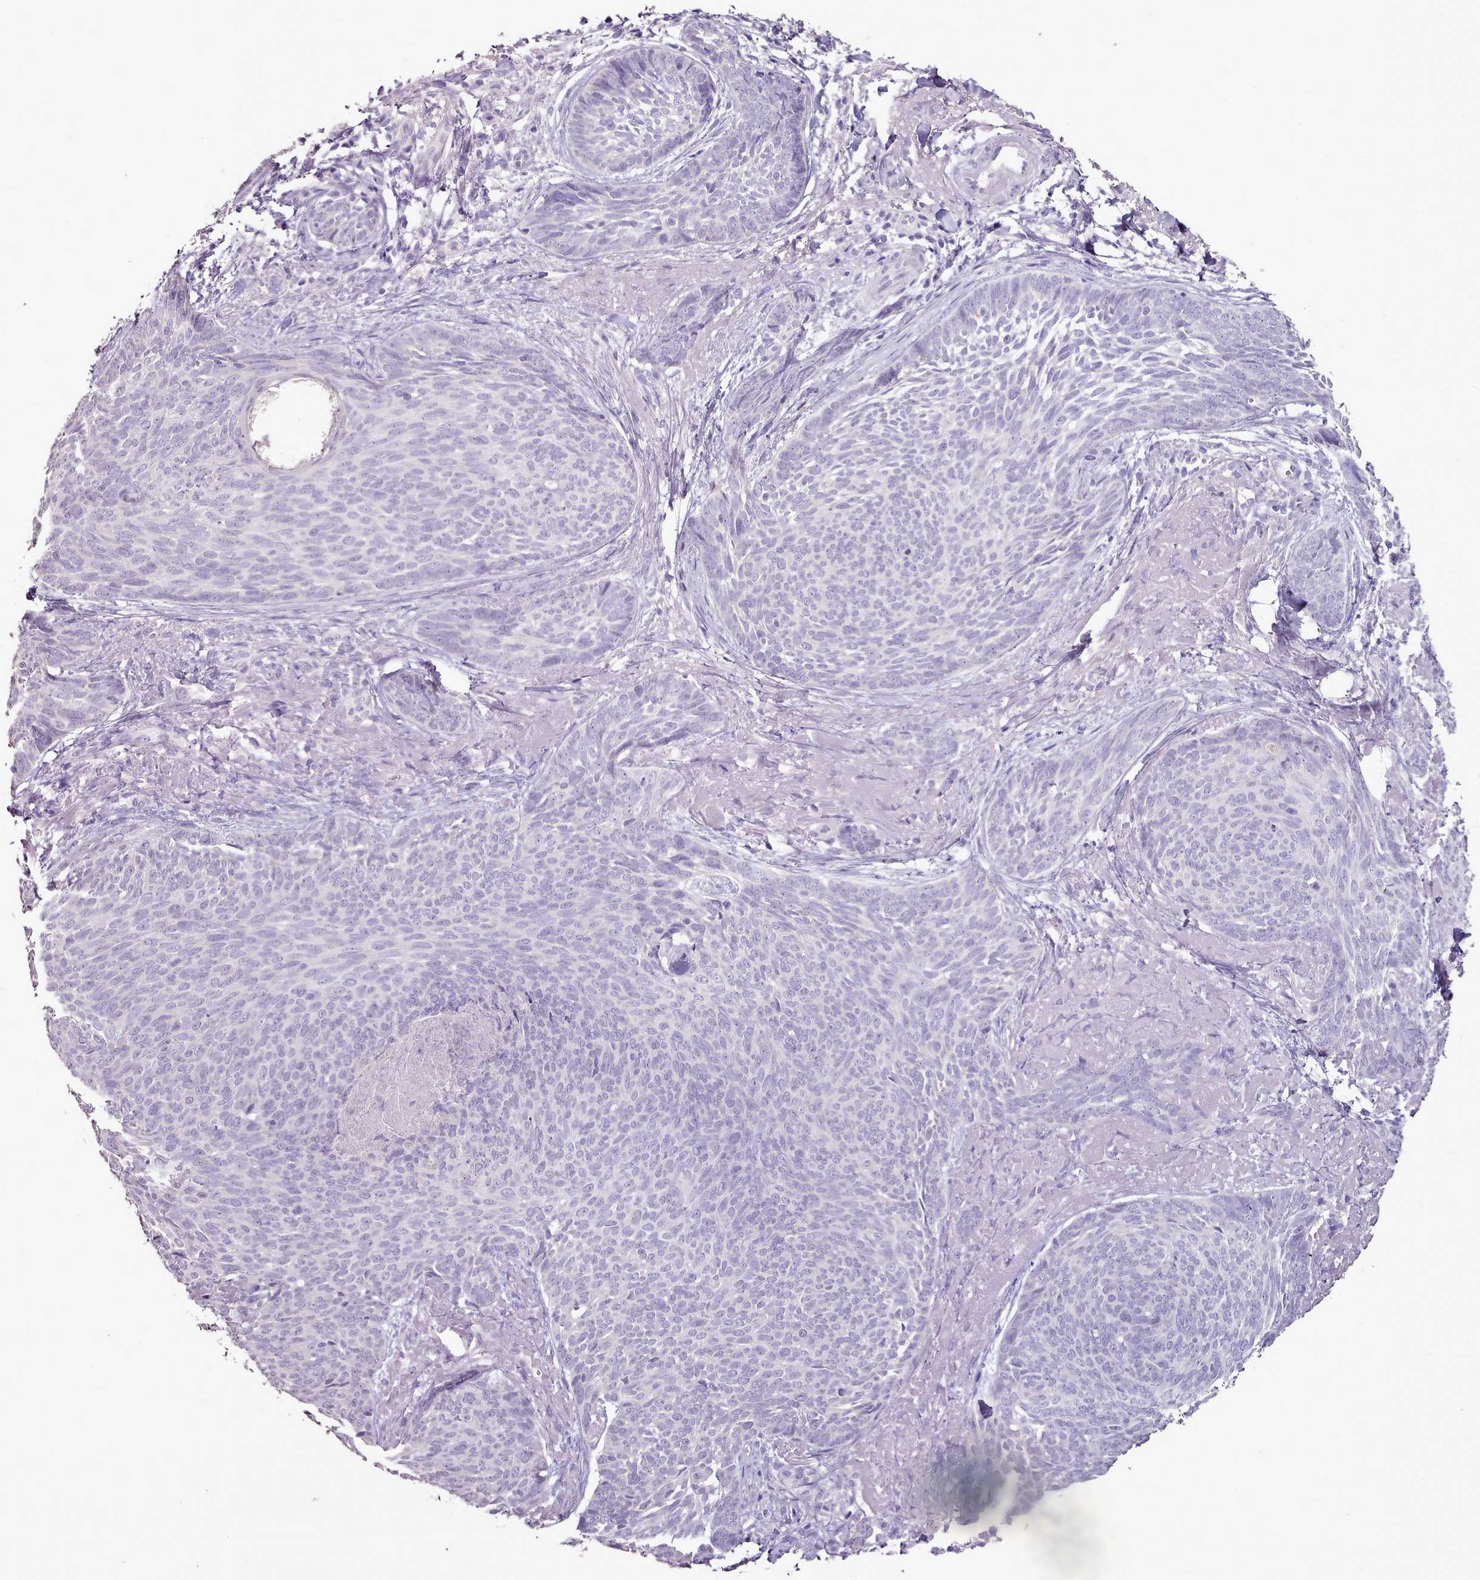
{"staining": {"intensity": "negative", "quantity": "none", "location": "none"}, "tissue": "skin cancer", "cell_type": "Tumor cells", "image_type": "cancer", "snomed": [{"axis": "morphology", "description": "Basal cell carcinoma"}, {"axis": "topography", "description": "Skin"}], "caption": "Immunohistochemical staining of human skin cancer exhibits no significant expression in tumor cells.", "gene": "BLOC1S2", "patient": {"sex": "female", "age": 86}}